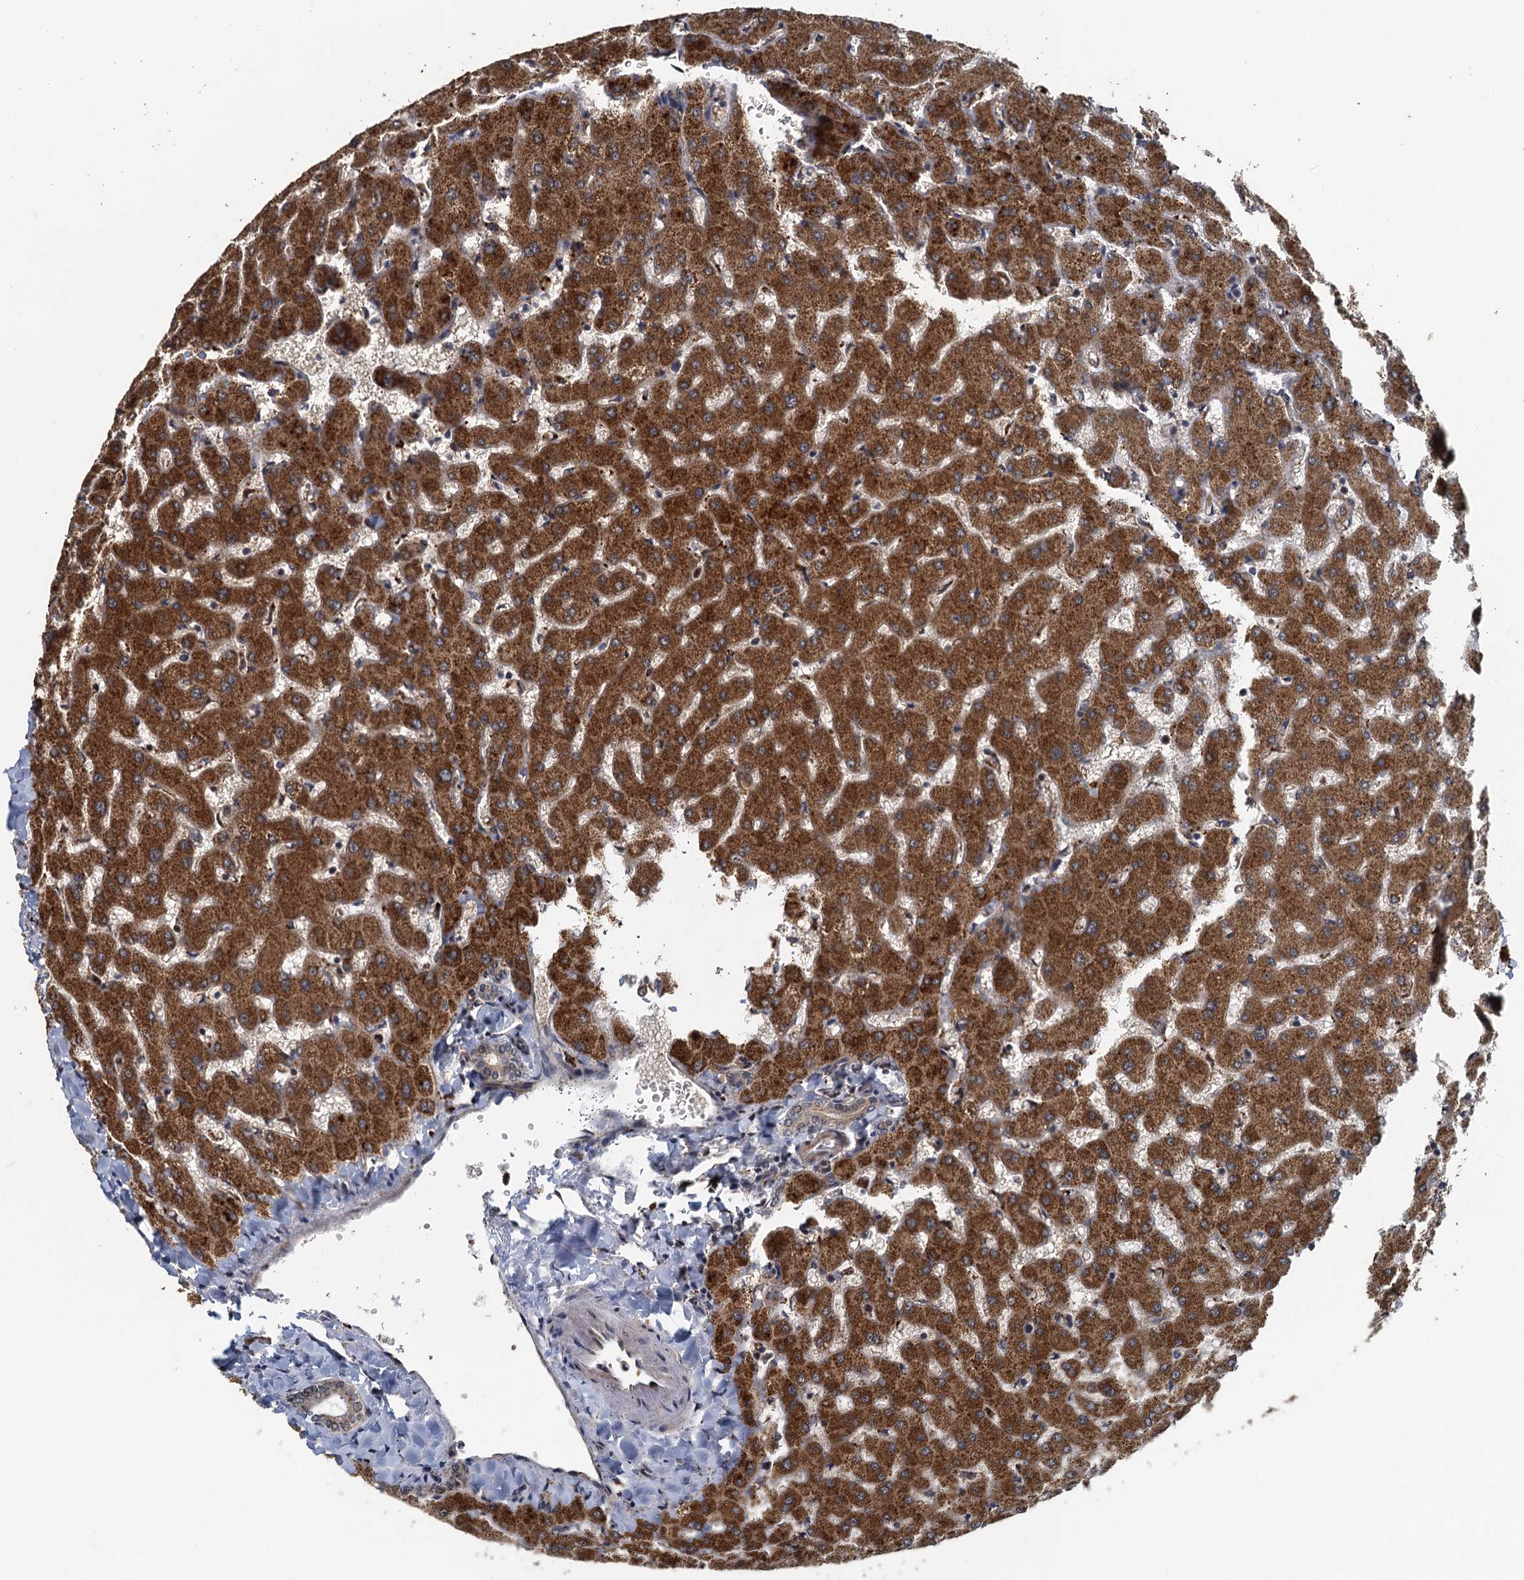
{"staining": {"intensity": "weak", "quantity": "25%-75%", "location": "cytoplasmic/membranous"}, "tissue": "liver", "cell_type": "Cholangiocytes", "image_type": "normal", "snomed": [{"axis": "morphology", "description": "Normal tissue, NOS"}, {"axis": "topography", "description": "Liver"}], "caption": "DAB immunohistochemical staining of unremarkable liver reveals weak cytoplasmic/membranous protein expression in approximately 25%-75% of cholangiocytes.", "gene": "AGRN", "patient": {"sex": "female", "age": 63}}